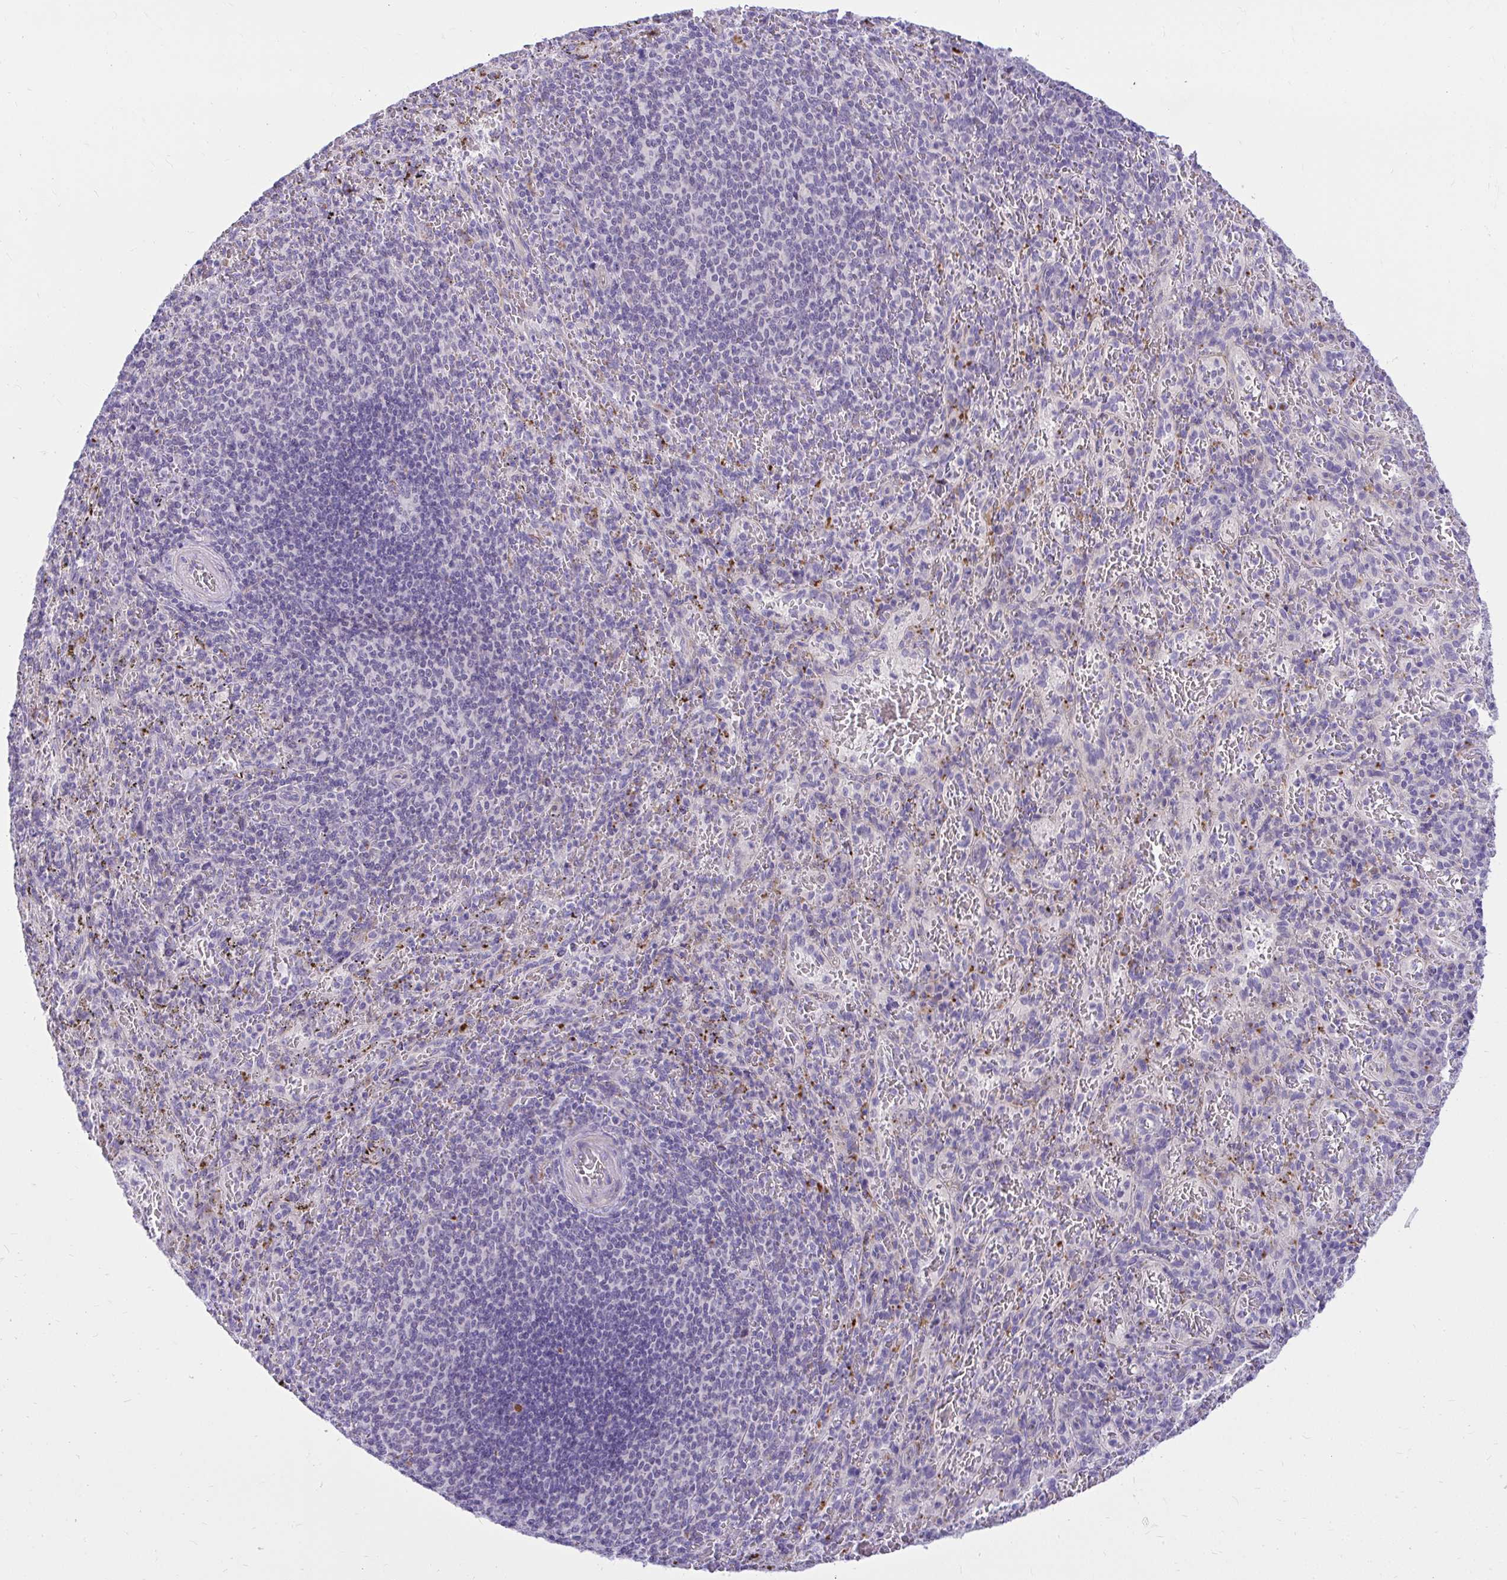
{"staining": {"intensity": "negative", "quantity": "none", "location": "none"}, "tissue": "spleen", "cell_type": "Cells in red pulp", "image_type": "normal", "snomed": [{"axis": "morphology", "description": "Normal tissue, NOS"}, {"axis": "topography", "description": "Spleen"}], "caption": "Cells in red pulp are negative for protein expression in unremarkable human spleen. Nuclei are stained in blue.", "gene": "PKN3", "patient": {"sex": "male", "age": 57}}